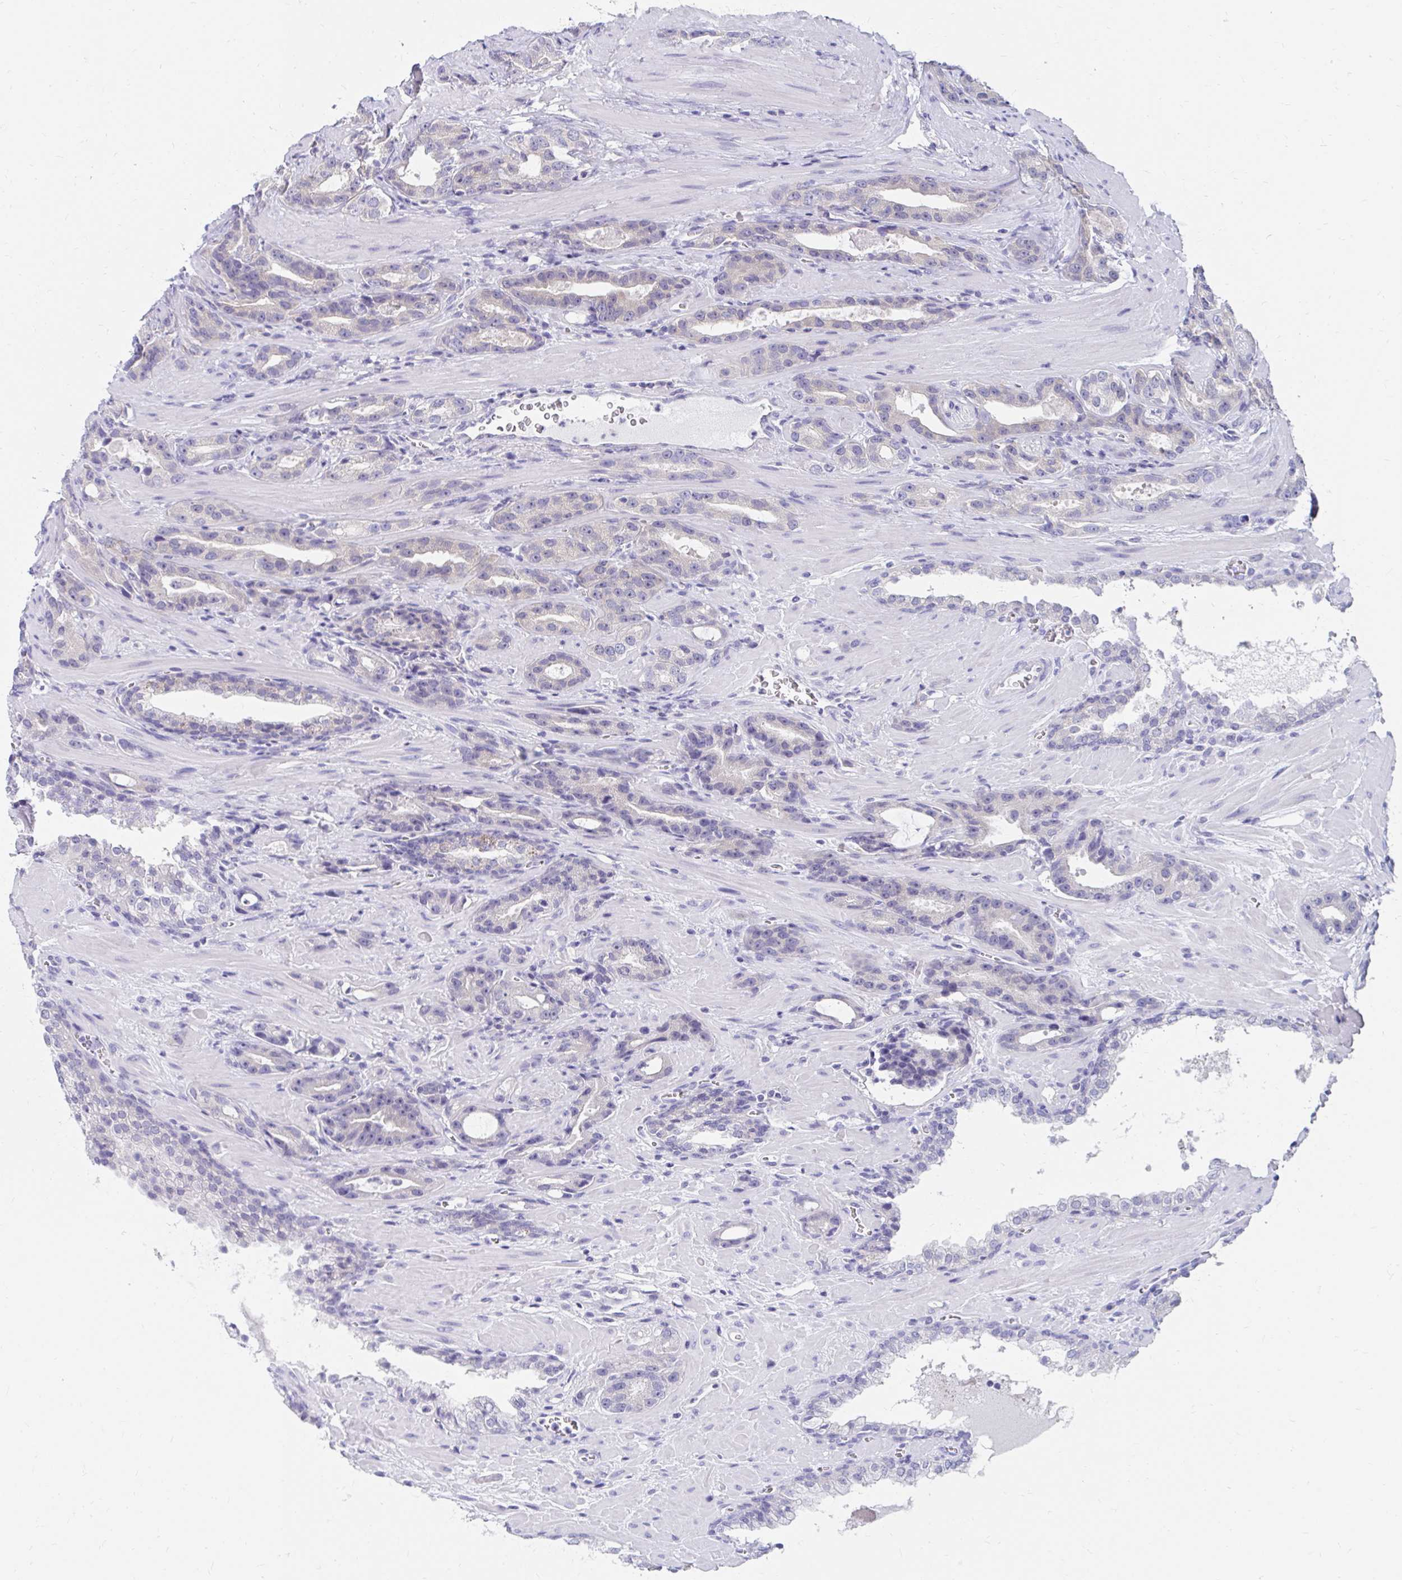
{"staining": {"intensity": "negative", "quantity": "none", "location": "none"}, "tissue": "prostate cancer", "cell_type": "Tumor cells", "image_type": "cancer", "snomed": [{"axis": "morphology", "description": "Adenocarcinoma, High grade"}, {"axis": "topography", "description": "Prostate"}], "caption": "Tumor cells show no significant expression in prostate cancer.", "gene": "C19orf81", "patient": {"sex": "male", "age": 65}}